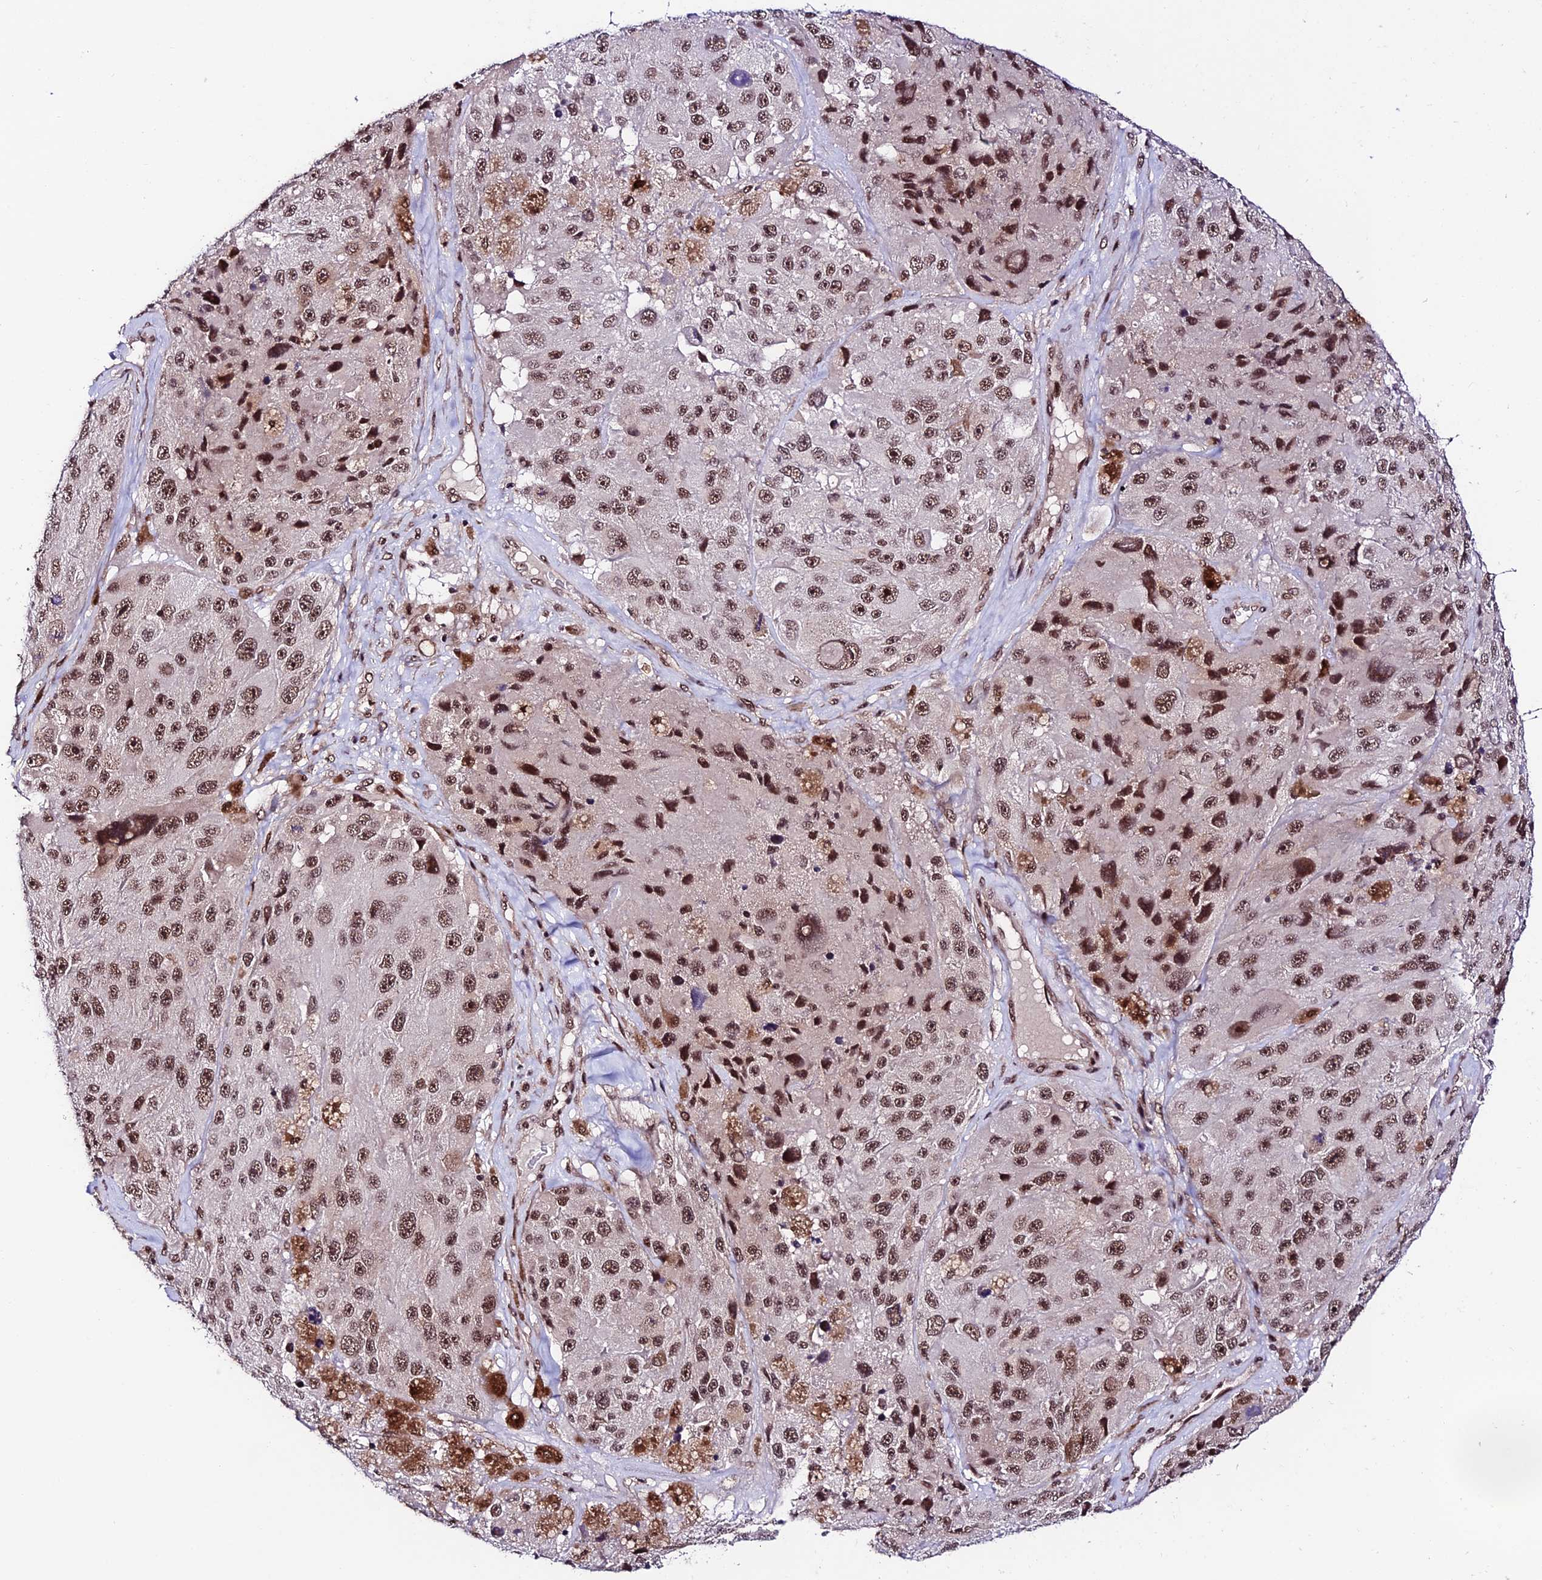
{"staining": {"intensity": "moderate", "quantity": ">75%", "location": "nuclear"}, "tissue": "melanoma", "cell_type": "Tumor cells", "image_type": "cancer", "snomed": [{"axis": "morphology", "description": "Malignant melanoma, Metastatic site"}, {"axis": "topography", "description": "Lymph node"}], "caption": "Malignant melanoma (metastatic site) stained for a protein demonstrates moderate nuclear positivity in tumor cells.", "gene": "RBM42", "patient": {"sex": "male", "age": 62}}